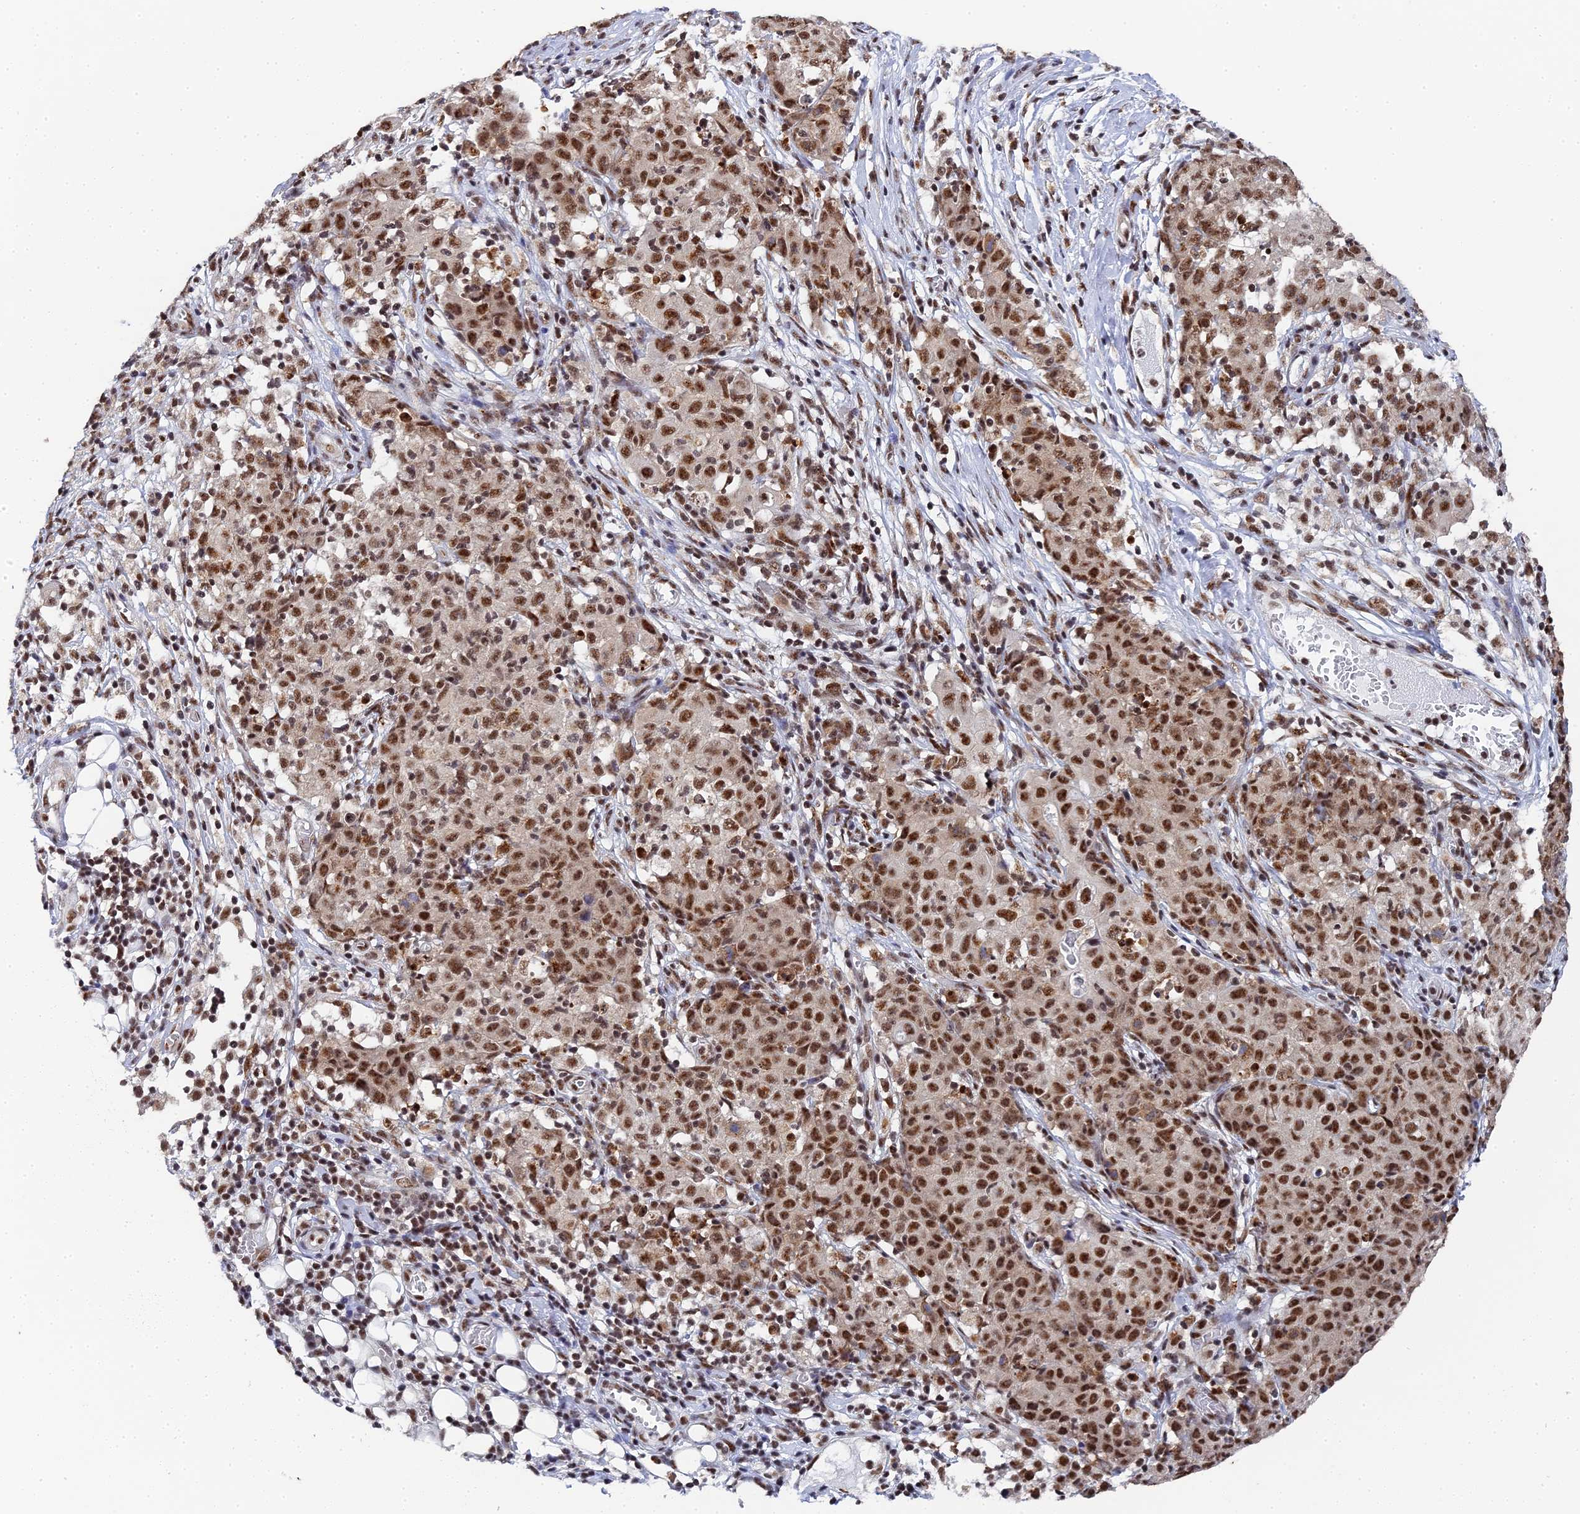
{"staining": {"intensity": "strong", "quantity": ">75%", "location": "nuclear"}, "tissue": "ovarian cancer", "cell_type": "Tumor cells", "image_type": "cancer", "snomed": [{"axis": "morphology", "description": "Carcinoma, endometroid"}, {"axis": "topography", "description": "Ovary"}], "caption": "Protein staining by immunohistochemistry (IHC) demonstrates strong nuclear expression in about >75% of tumor cells in endometroid carcinoma (ovarian).", "gene": "MAGOHB", "patient": {"sex": "female", "age": 42}}